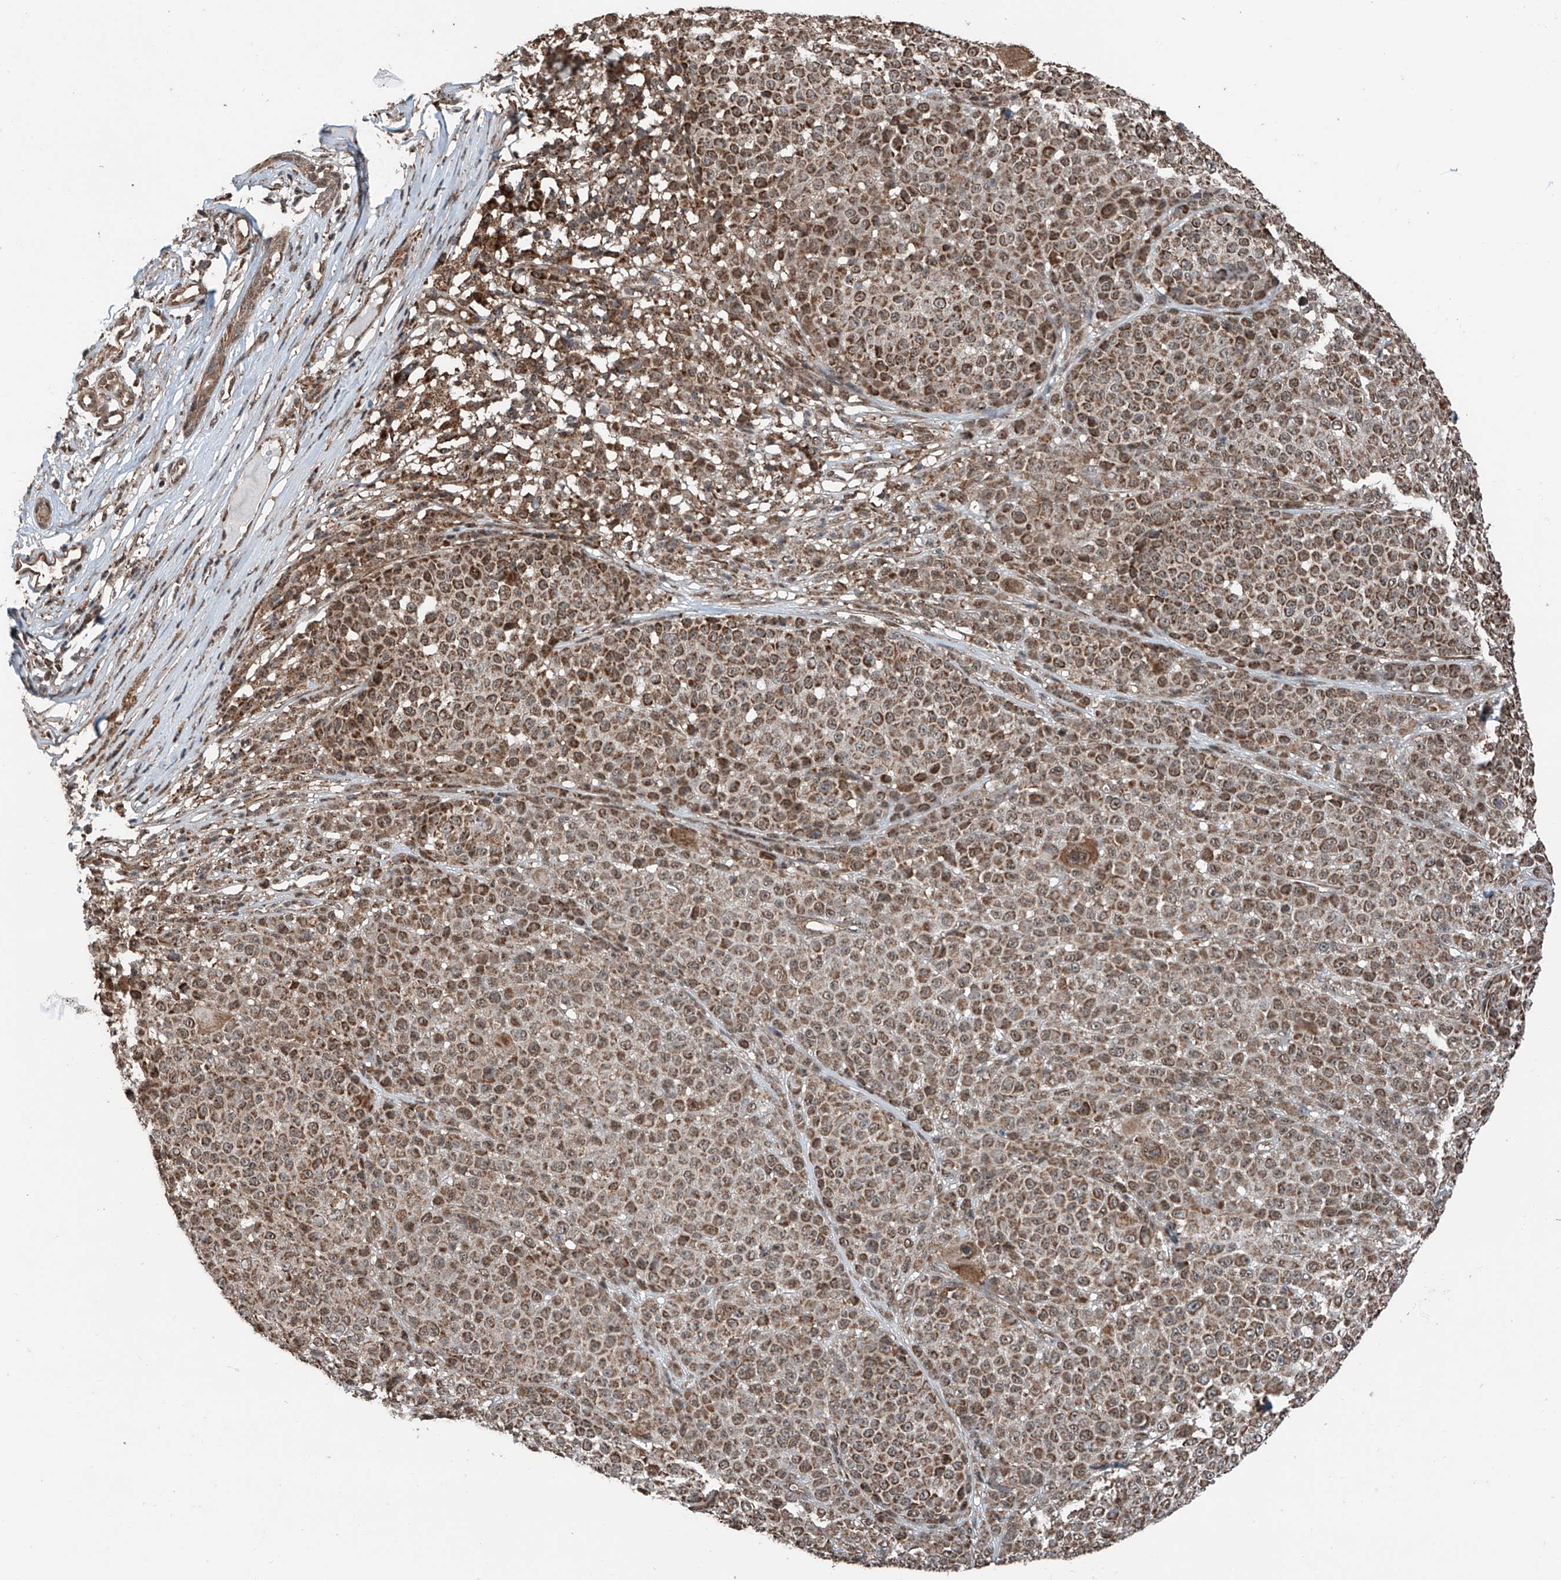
{"staining": {"intensity": "moderate", "quantity": ">75%", "location": "cytoplasmic/membranous"}, "tissue": "melanoma", "cell_type": "Tumor cells", "image_type": "cancer", "snomed": [{"axis": "morphology", "description": "Malignant melanoma, NOS"}, {"axis": "topography", "description": "Skin"}], "caption": "Protein positivity by immunohistochemistry (IHC) demonstrates moderate cytoplasmic/membranous staining in approximately >75% of tumor cells in malignant melanoma.", "gene": "ZNF445", "patient": {"sex": "female", "age": 94}}